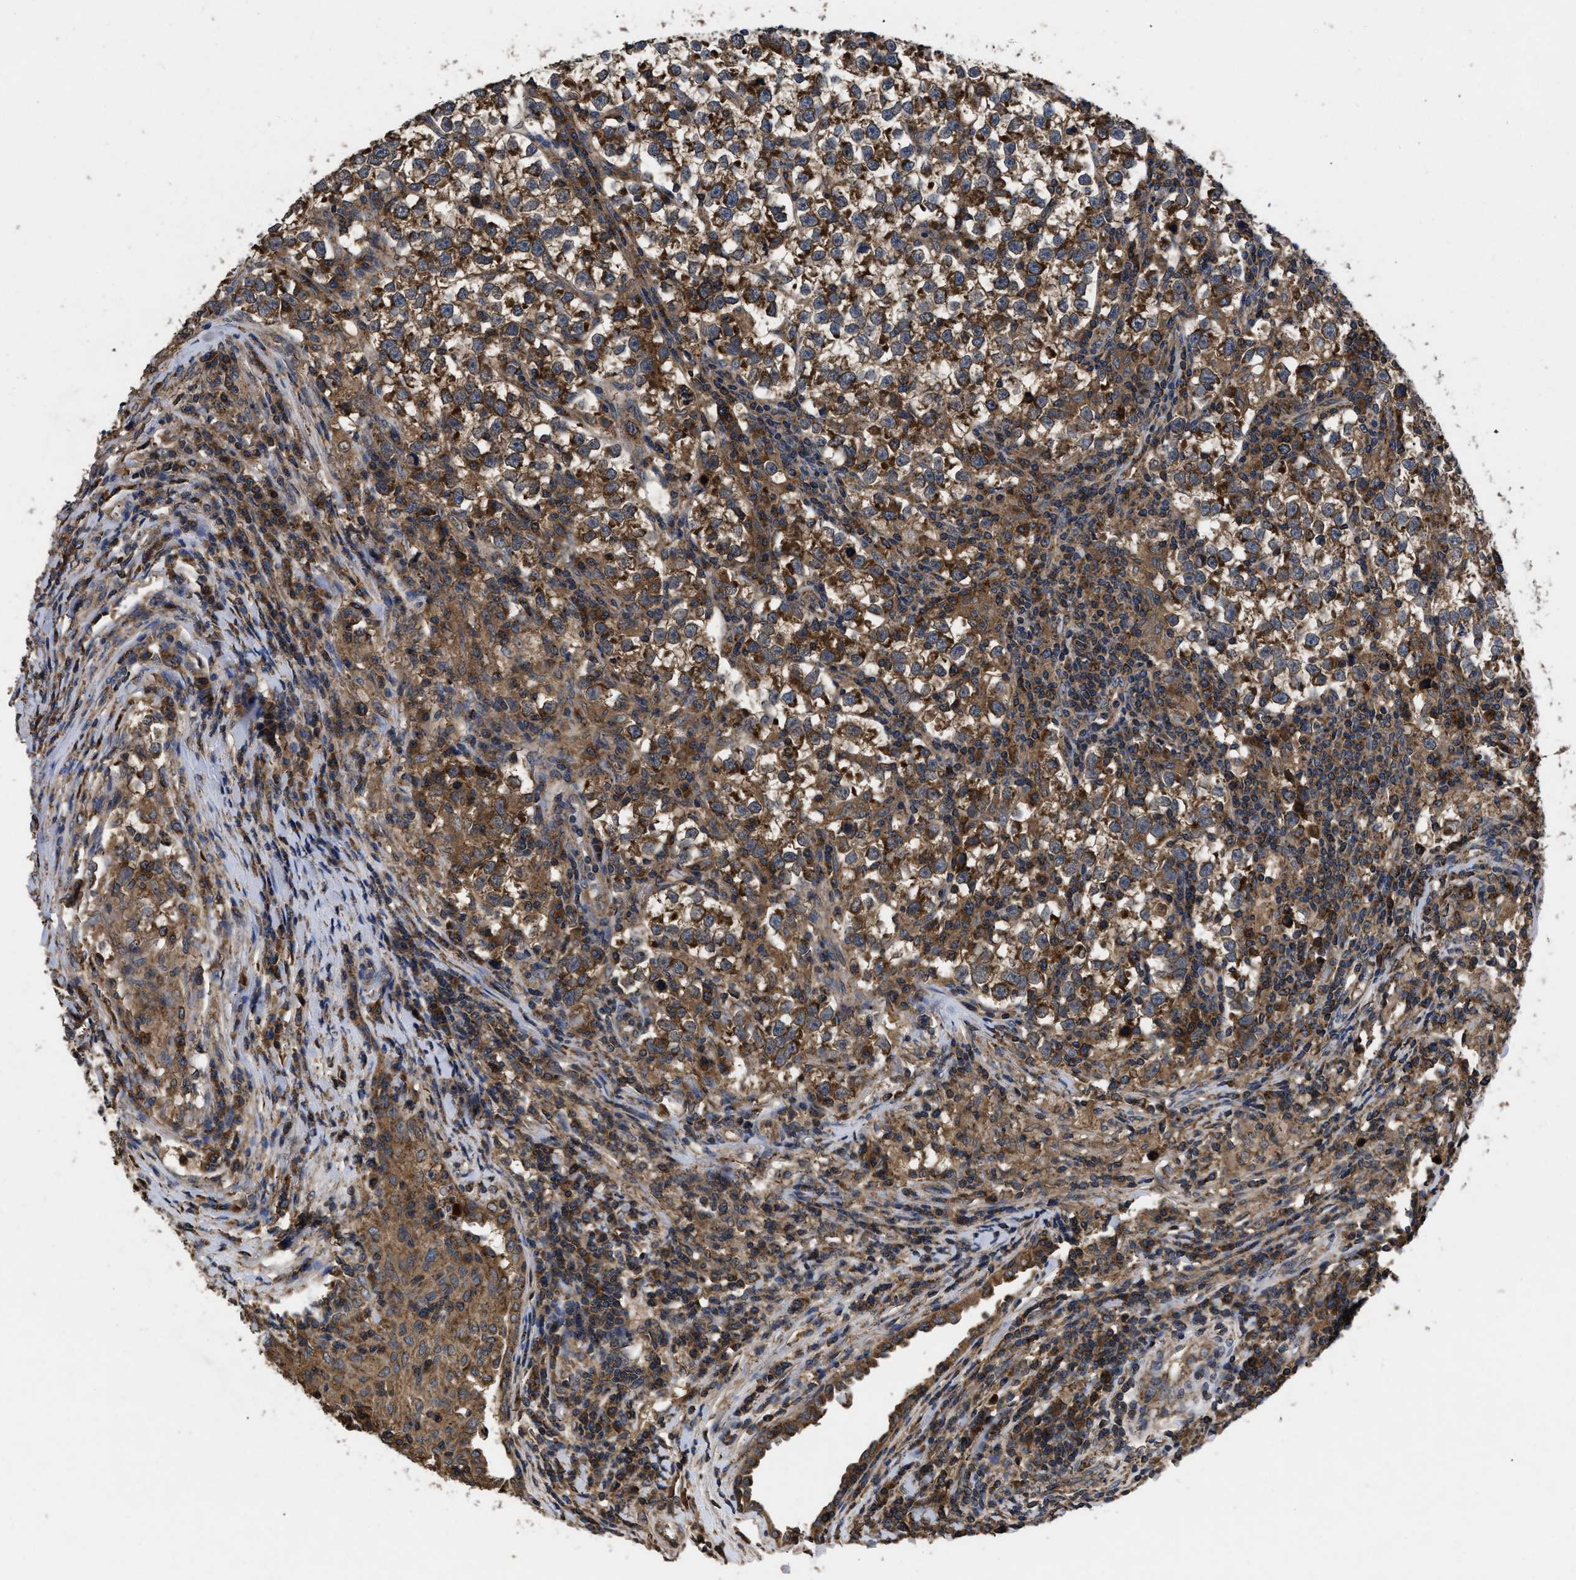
{"staining": {"intensity": "moderate", "quantity": ">75%", "location": "cytoplasmic/membranous"}, "tissue": "testis cancer", "cell_type": "Tumor cells", "image_type": "cancer", "snomed": [{"axis": "morphology", "description": "Normal tissue, NOS"}, {"axis": "morphology", "description": "Seminoma, NOS"}, {"axis": "topography", "description": "Testis"}], "caption": "The histopathology image reveals immunohistochemical staining of testis seminoma. There is moderate cytoplasmic/membranous expression is appreciated in about >75% of tumor cells.", "gene": "LRRC3", "patient": {"sex": "male", "age": 43}}